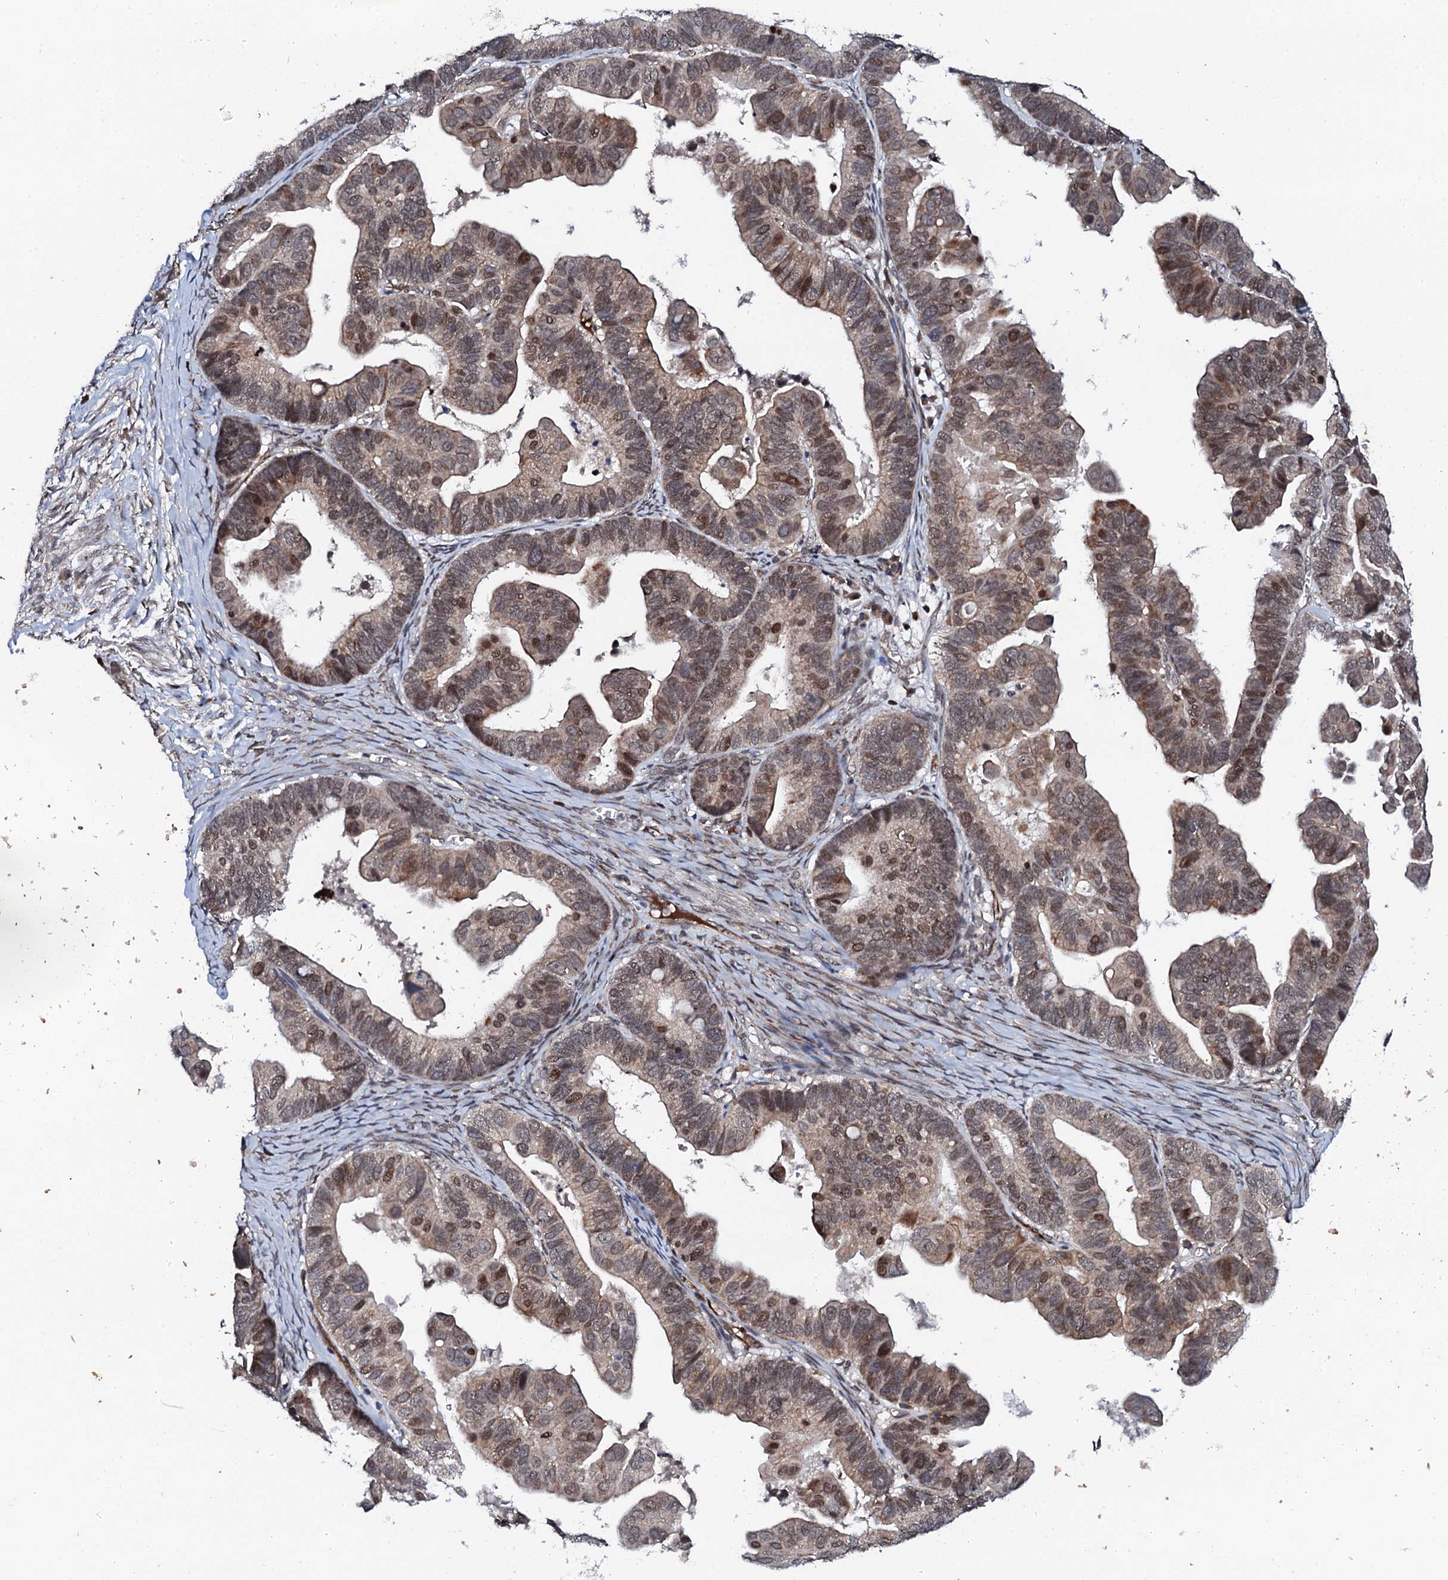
{"staining": {"intensity": "moderate", "quantity": "25%-75%", "location": "cytoplasmic/membranous,nuclear"}, "tissue": "ovarian cancer", "cell_type": "Tumor cells", "image_type": "cancer", "snomed": [{"axis": "morphology", "description": "Cystadenocarcinoma, serous, NOS"}, {"axis": "topography", "description": "Ovary"}], "caption": "A micrograph showing moderate cytoplasmic/membranous and nuclear staining in about 25%-75% of tumor cells in ovarian cancer (serous cystadenocarcinoma), as visualized by brown immunohistochemical staining.", "gene": "FAM111A", "patient": {"sex": "female", "age": 56}}